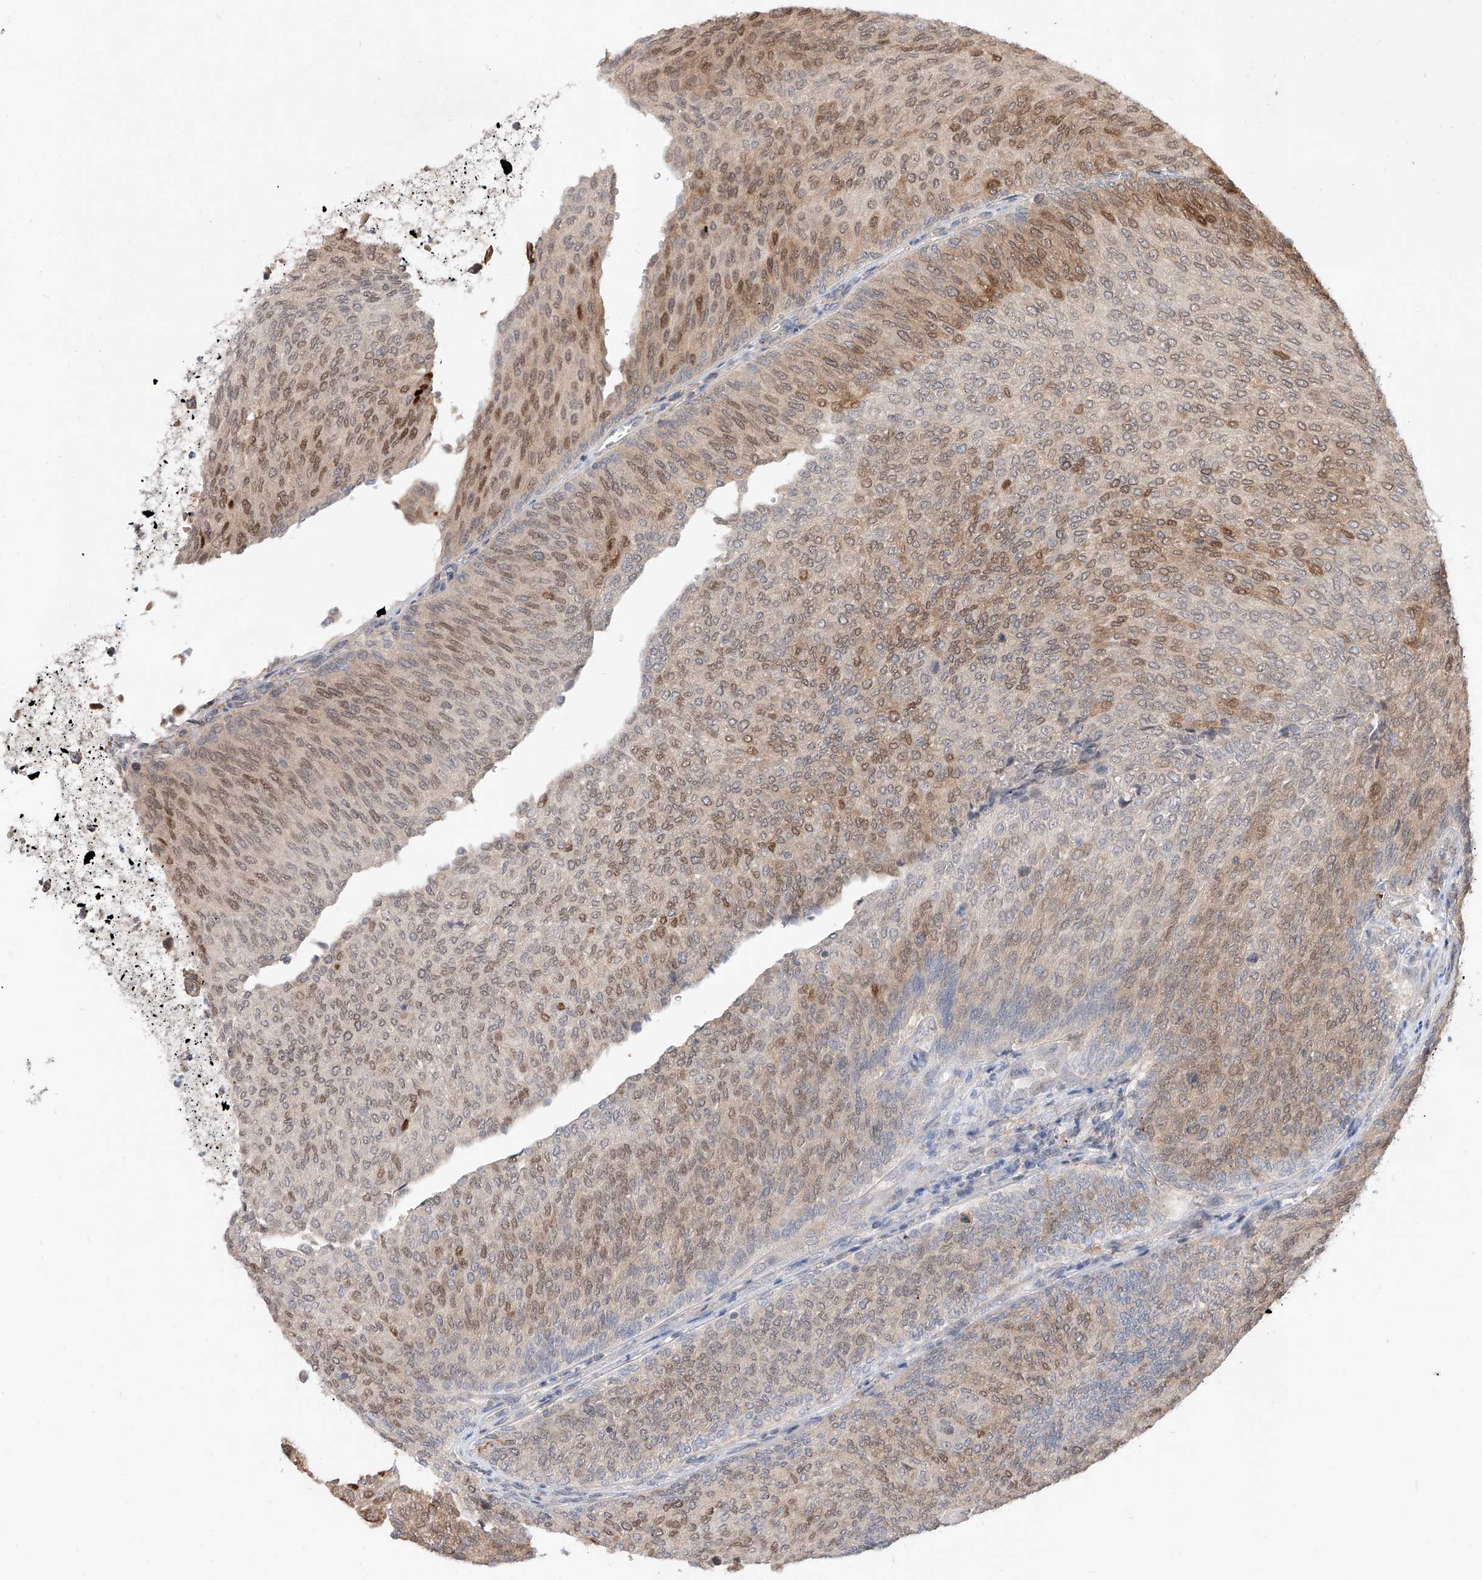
{"staining": {"intensity": "moderate", "quantity": ">75%", "location": "nuclear"}, "tissue": "urothelial cancer", "cell_type": "Tumor cells", "image_type": "cancer", "snomed": [{"axis": "morphology", "description": "Urothelial carcinoma, Low grade"}, {"axis": "topography", "description": "Urinary bladder"}], "caption": "Protein staining of low-grade urothelial carcinoma tissue demonstrates moderate nuclear positivity in approximately >75% of tumor cells.", "gene": "DIRAS3", "patient": {"sex": "female", "age": 79}}